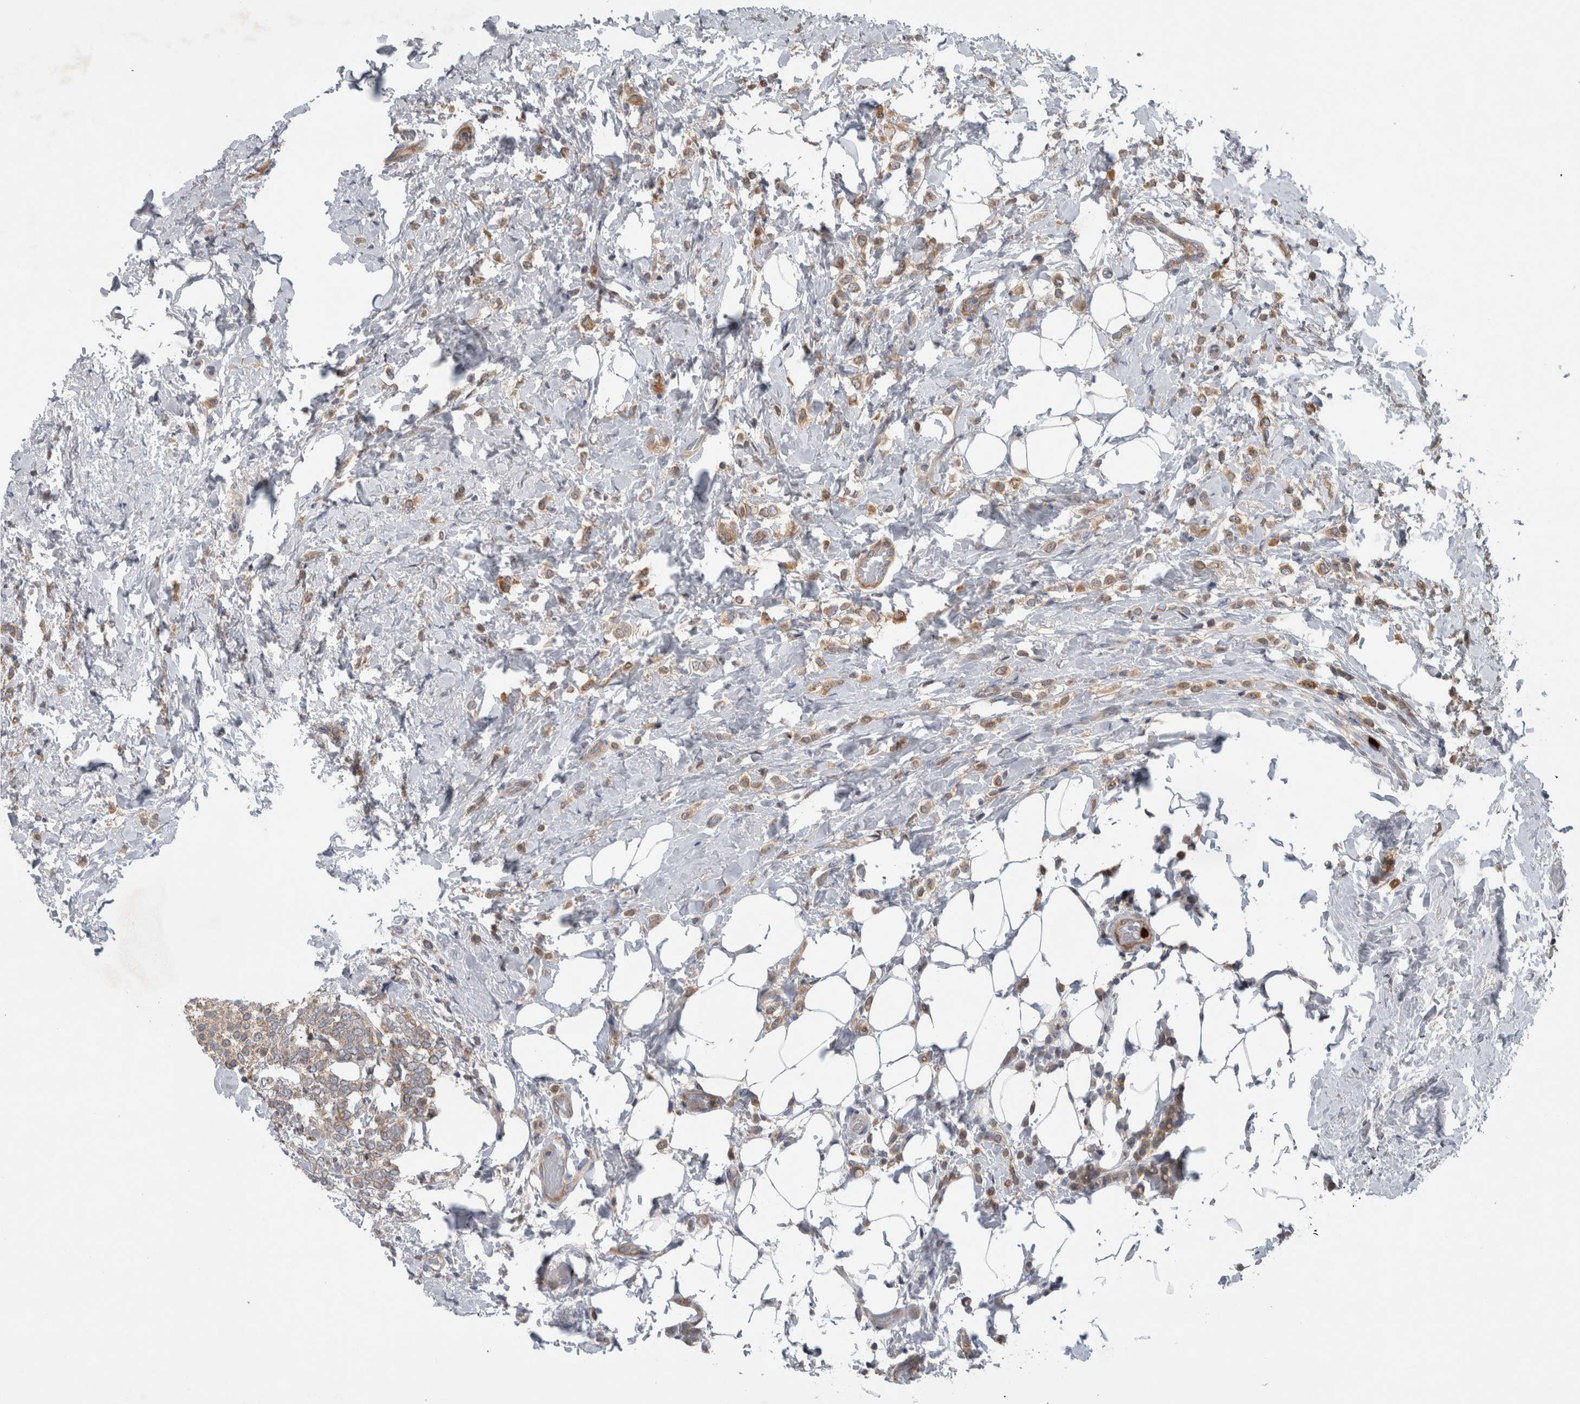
{"staining": {"intensity": "moderate", "quantity": ">75%", "location": "cytoplasmic/membranous"}, "tissue": "breast cancer", "cell_type": "Tumor cells", "image_type": "cancer", "snomed": [{"axis": "morphology", "description": "Lobular carcinoma"}, {"axis": "topography", "description": "Breast"}], "caption": "The histopathology image reveals immunohistochemical staining of breast cancer (lobular carcinoma). There is moderate cytoplasmic/membranous expression is appreciated in approximately >75% of tumor cells.", "gene": "PDCD2", "patient": {"sex": "female", "age": 50}}